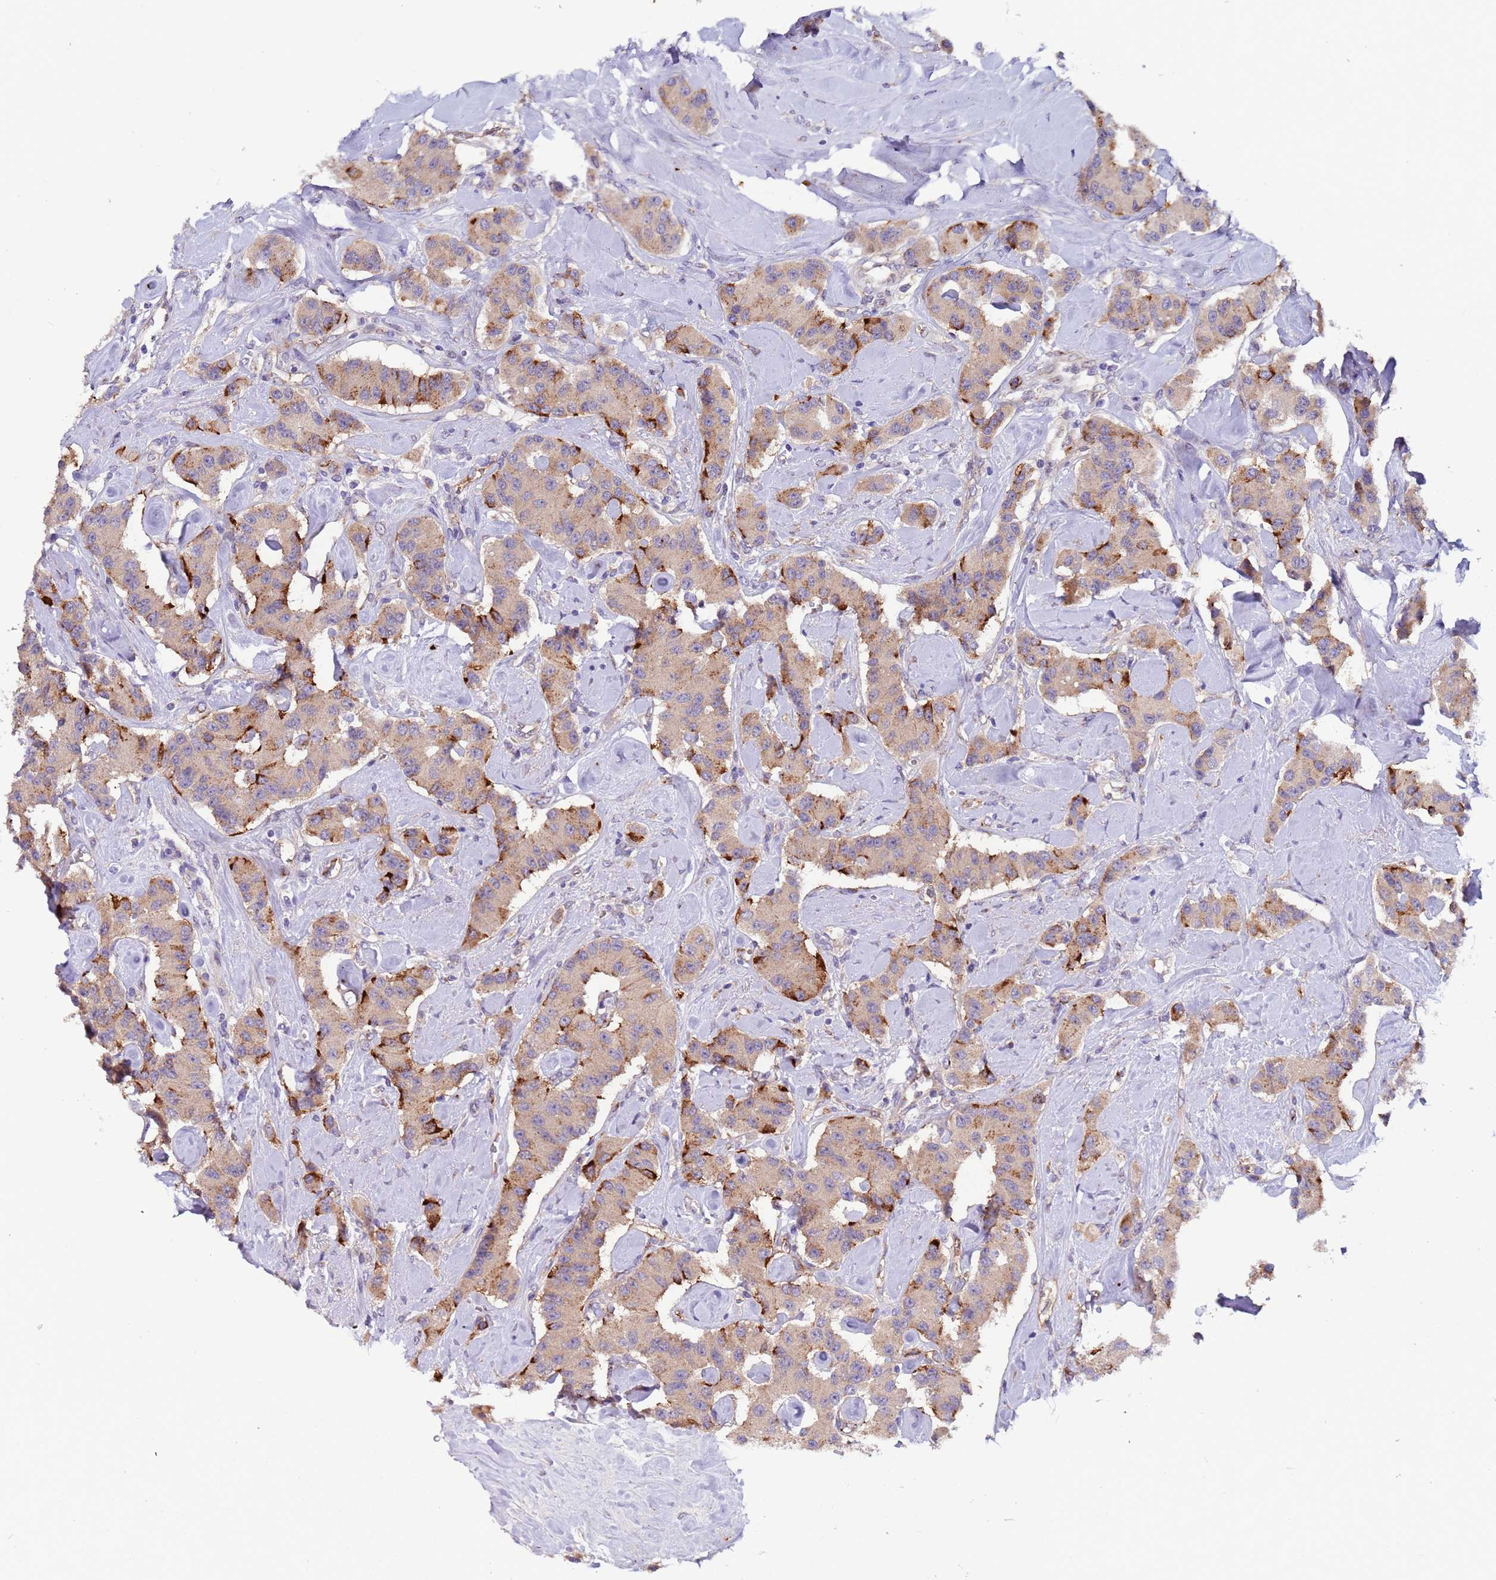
{"staining": {"intensity": "strong", "quantity": "<25%", "location": "cytoplasmic/membranous"}, "tissue": "carcinoid", "cell_type": "Tumor cells", "image_type": "cancer", "snomed": [{"axis": "morphology", "description": "Carcinoid, malignant, NOS"}, {"axis": "topography", "description": "Pancreas"}], "caption": "Carcinoid stained with IHC reveals strong cytoplasmic/membranous positivity in approximately <25% of tumor cells.", "gene": "ZNF248", "patient": {"sex": "male", "age": 41}}